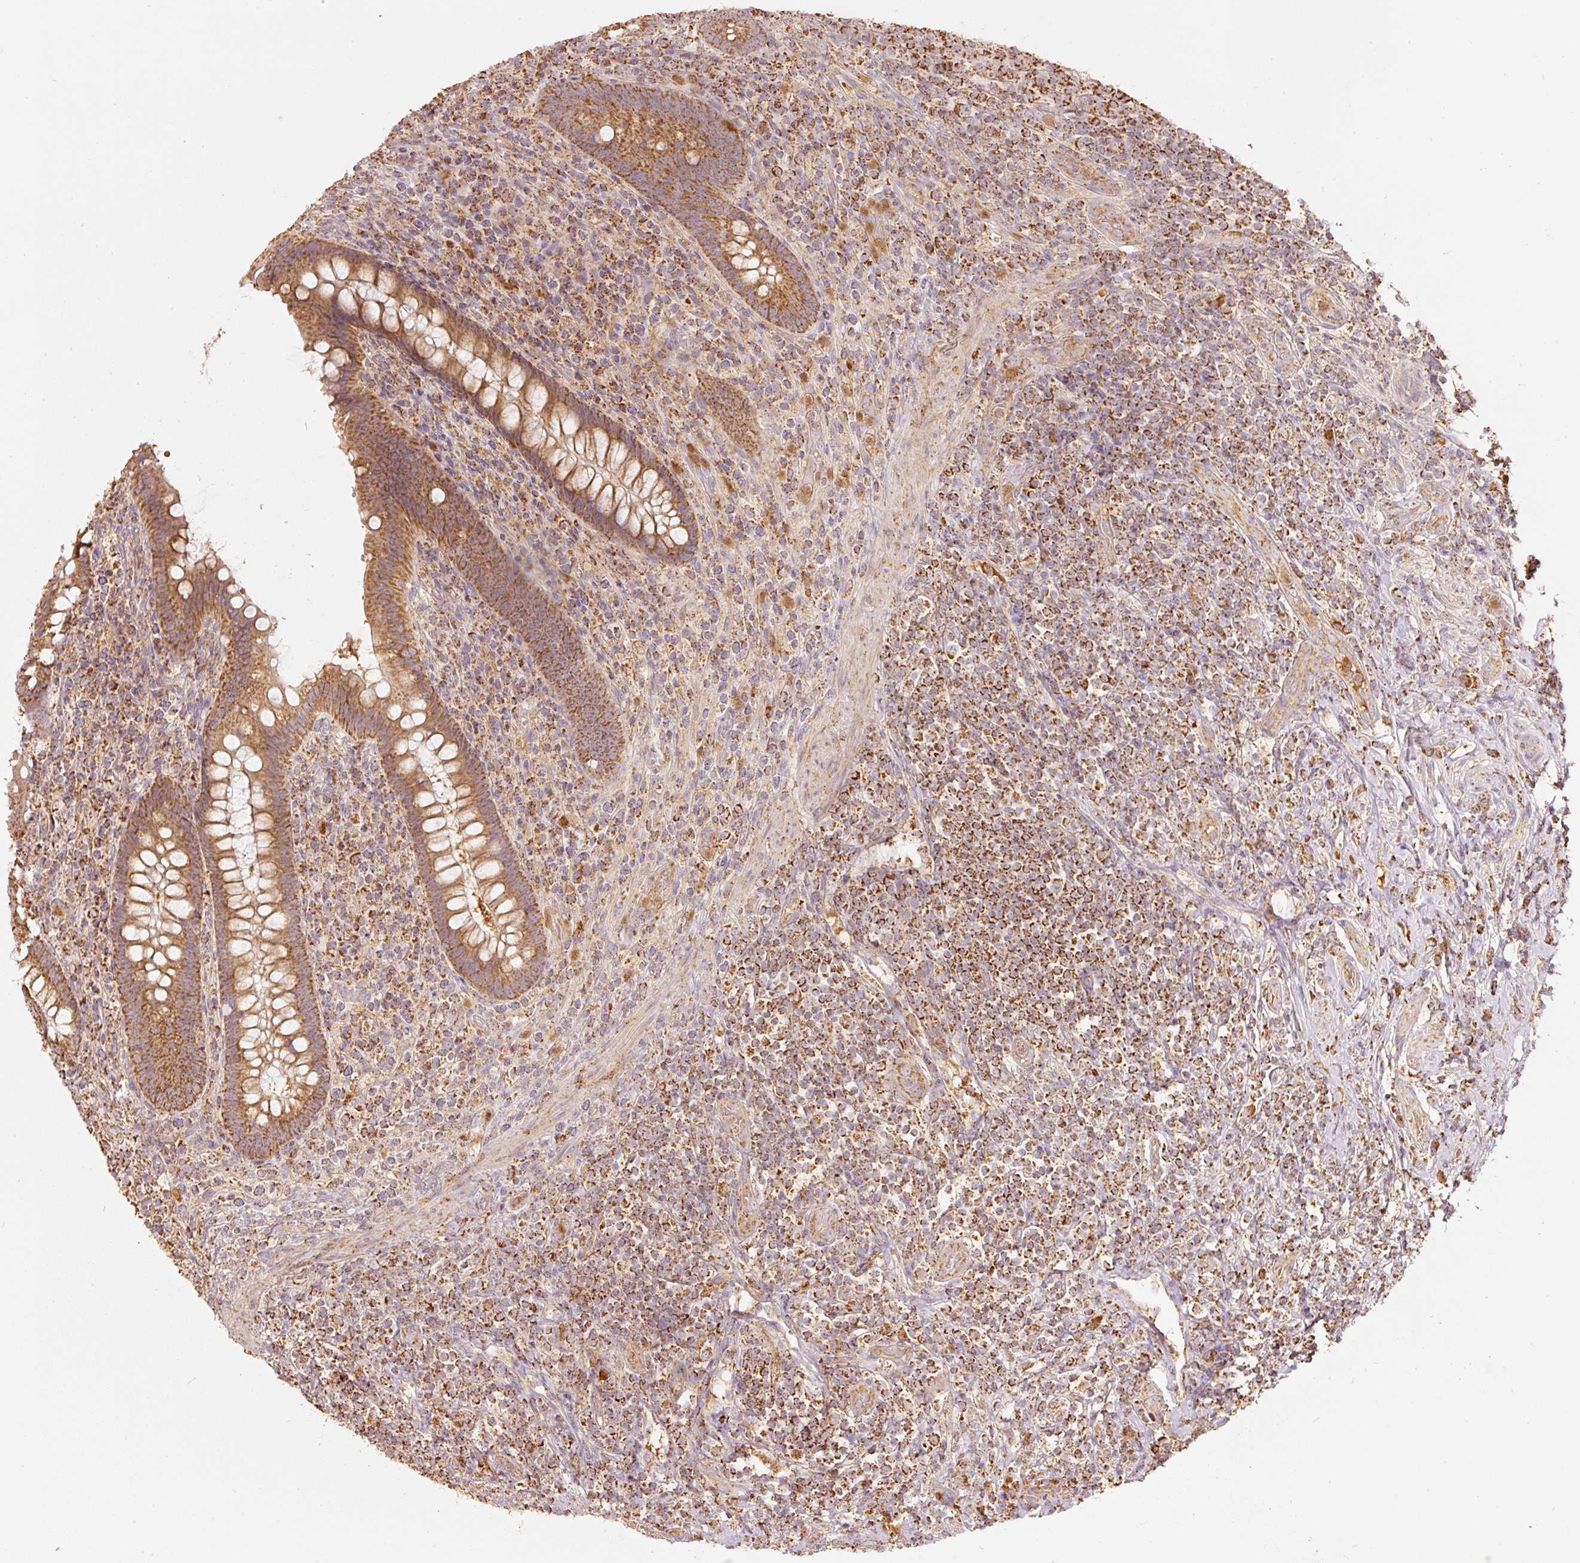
{"staining": {"intensity": "moderate", "quantity": ">75%", "location": "cytoplasmic/membranous"}, "tissue": "appendix", "cell_type": "Glandular cells", "image_type": "normal", "snomed": [{"axis": "morphology", "description": "Normal tissue, NOS"}, {"axis": "topography", "description": "Appendix"}], "caption": "IHC of benign human appendix demonstrates medium levels of moderate cytoplasmic/membranous staining in about >75% of glandular cells.", "gene": "PSENEN", "patient": {"sex": "female", "age": 43}}